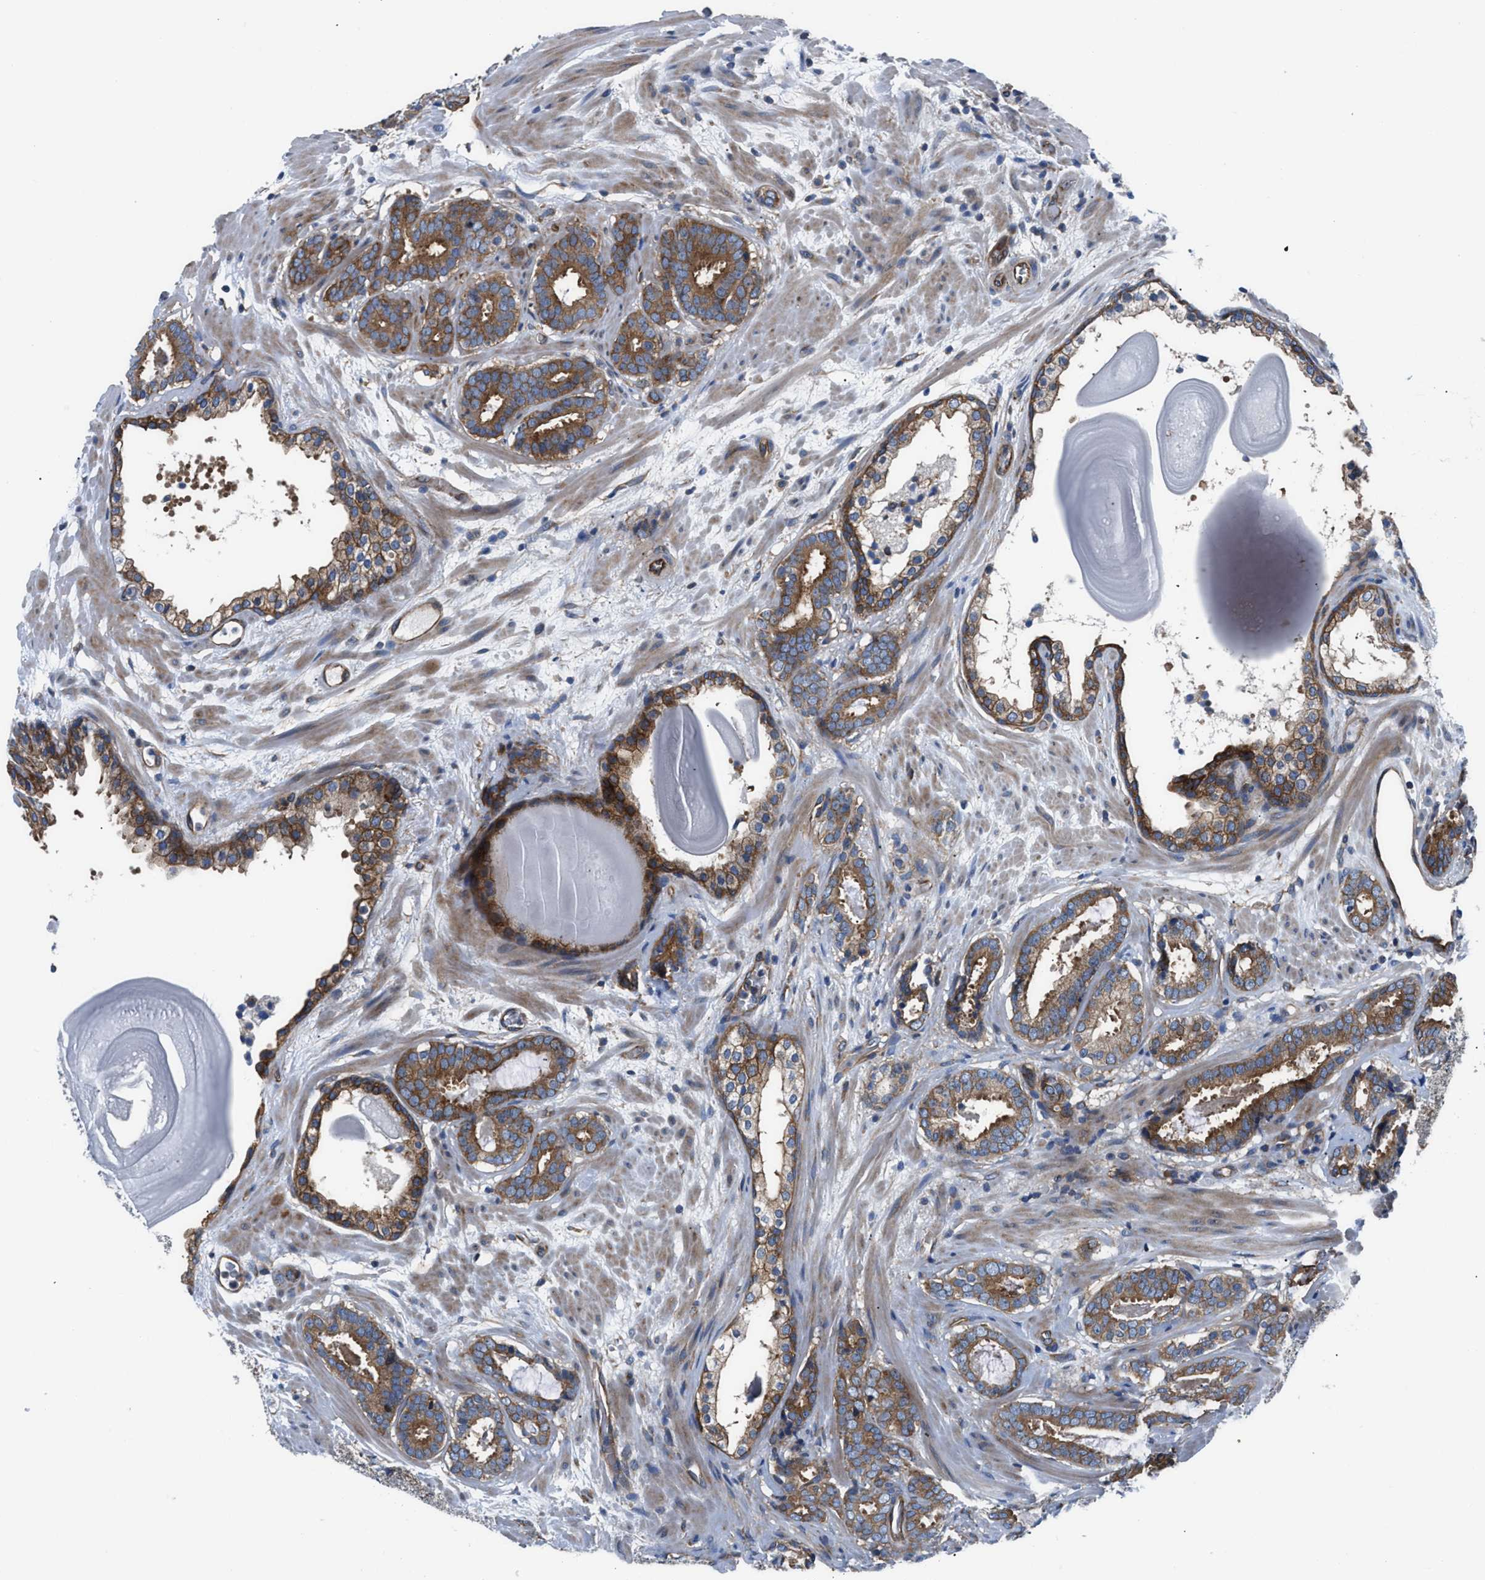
{"staining": {"intensity": "strong", "quantity": ">75%", "location": "cytoplasmic/membranous"}, "tissue": "prostate cancer", "cell_type": "Tumor cells", "image_type": "cancer", "snomed": [{"axis": "morphology", "description": "Adenocarcinoma, Low grade"}, {"axis": "topography", "description": "Prostate"}], "caption": "This image reveals IHC staining of prostate cancer, with high strong cytoplasmic/membranous expression in about >75% of tumor cells.", "gene": "TRIP4", "patient": {"sex": "male", "age": 69}}